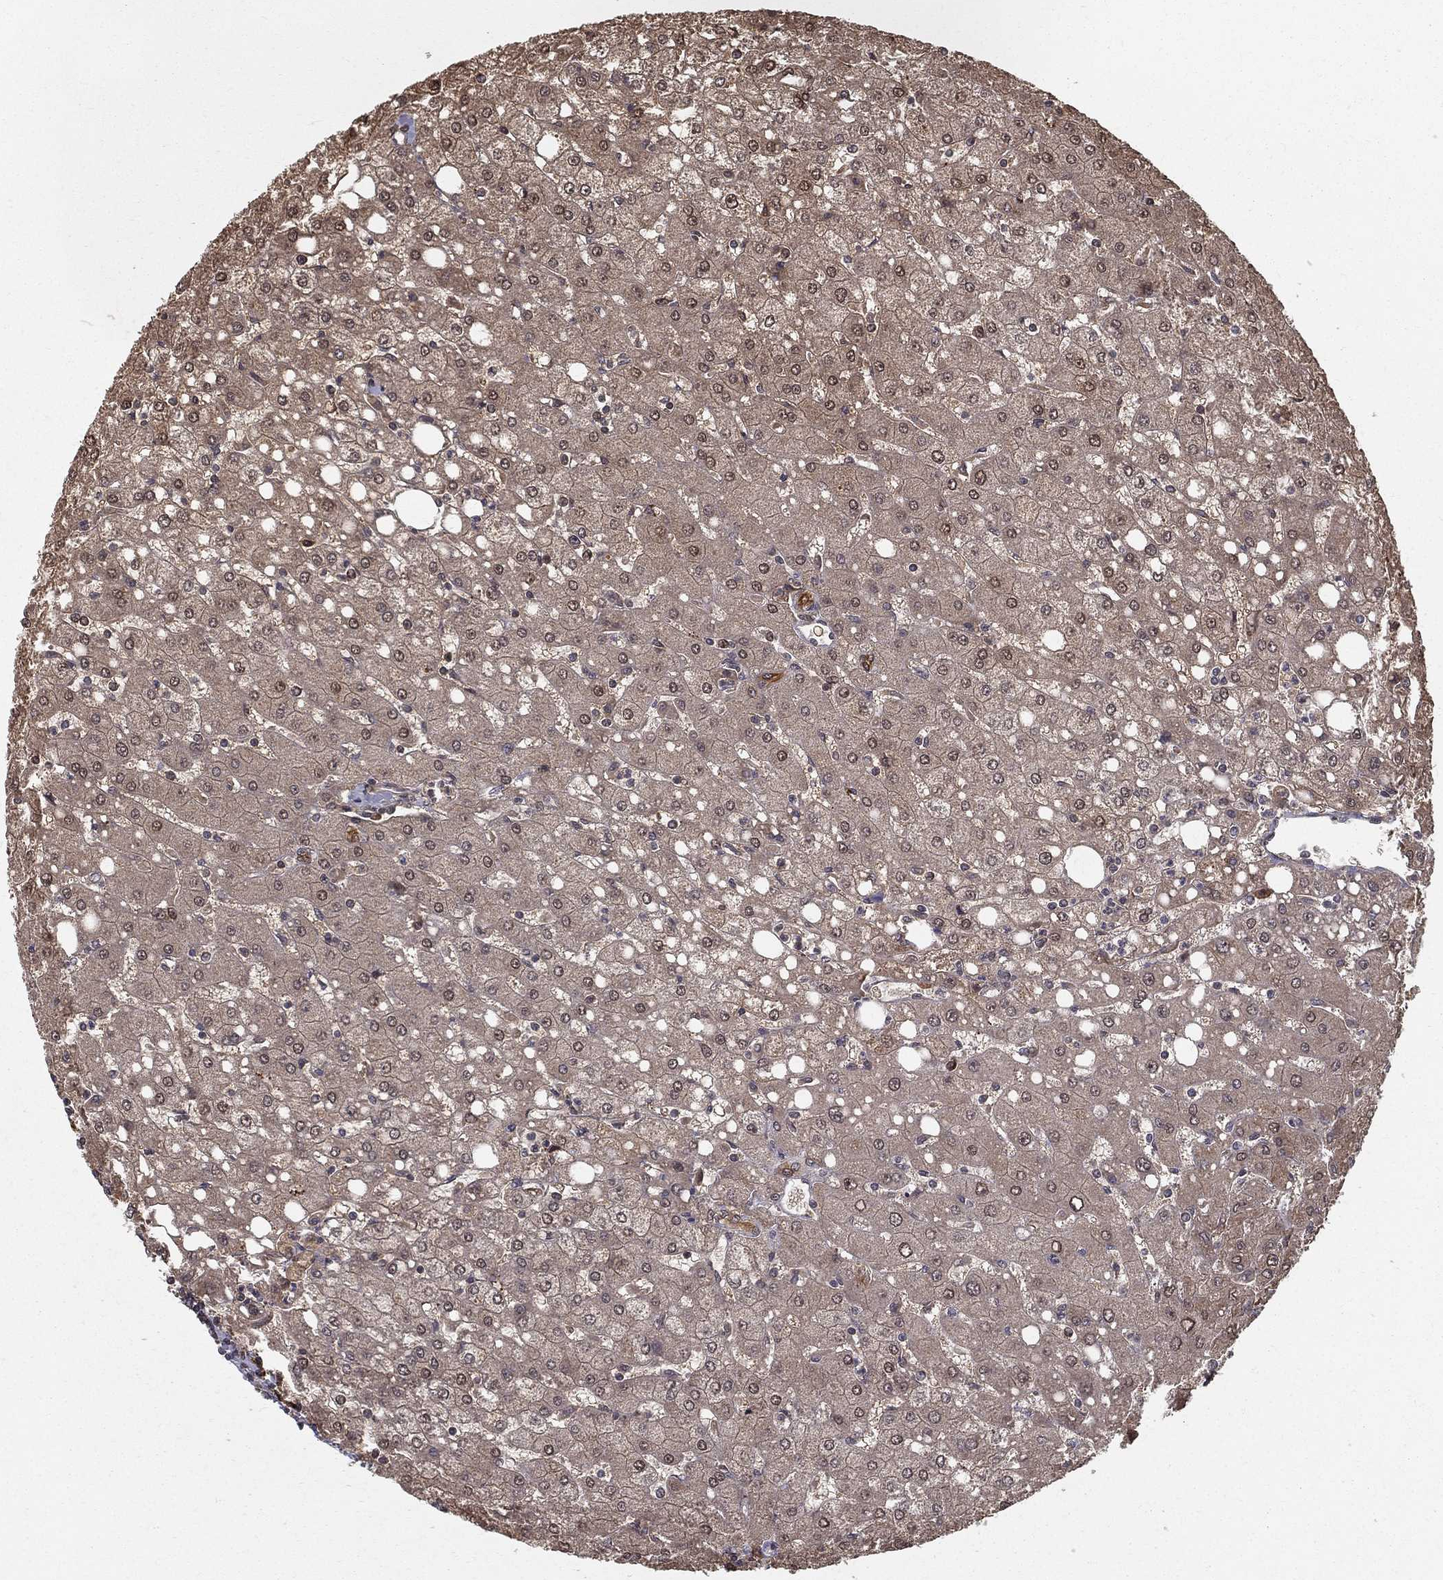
{"staining": {"intensity": "negative", "quantity": "none", "location": "none"}, "tissue": "liver", "cell_type": "Cholangiocytes", "image_type": "normal", "snomed": [{"axis": "morphology", "description": "Normal tissue, NOS"}, {"axis": "topography", "description": "Liver"}], "caption": "Cholangiocytes are negative for protein expression in benign human liver. (DAB immunohistochemistry visualized using brightfield microscopy, high magnification).", "gene": "SLC6A6", "patient": {"sex": "female", "age": 53}}